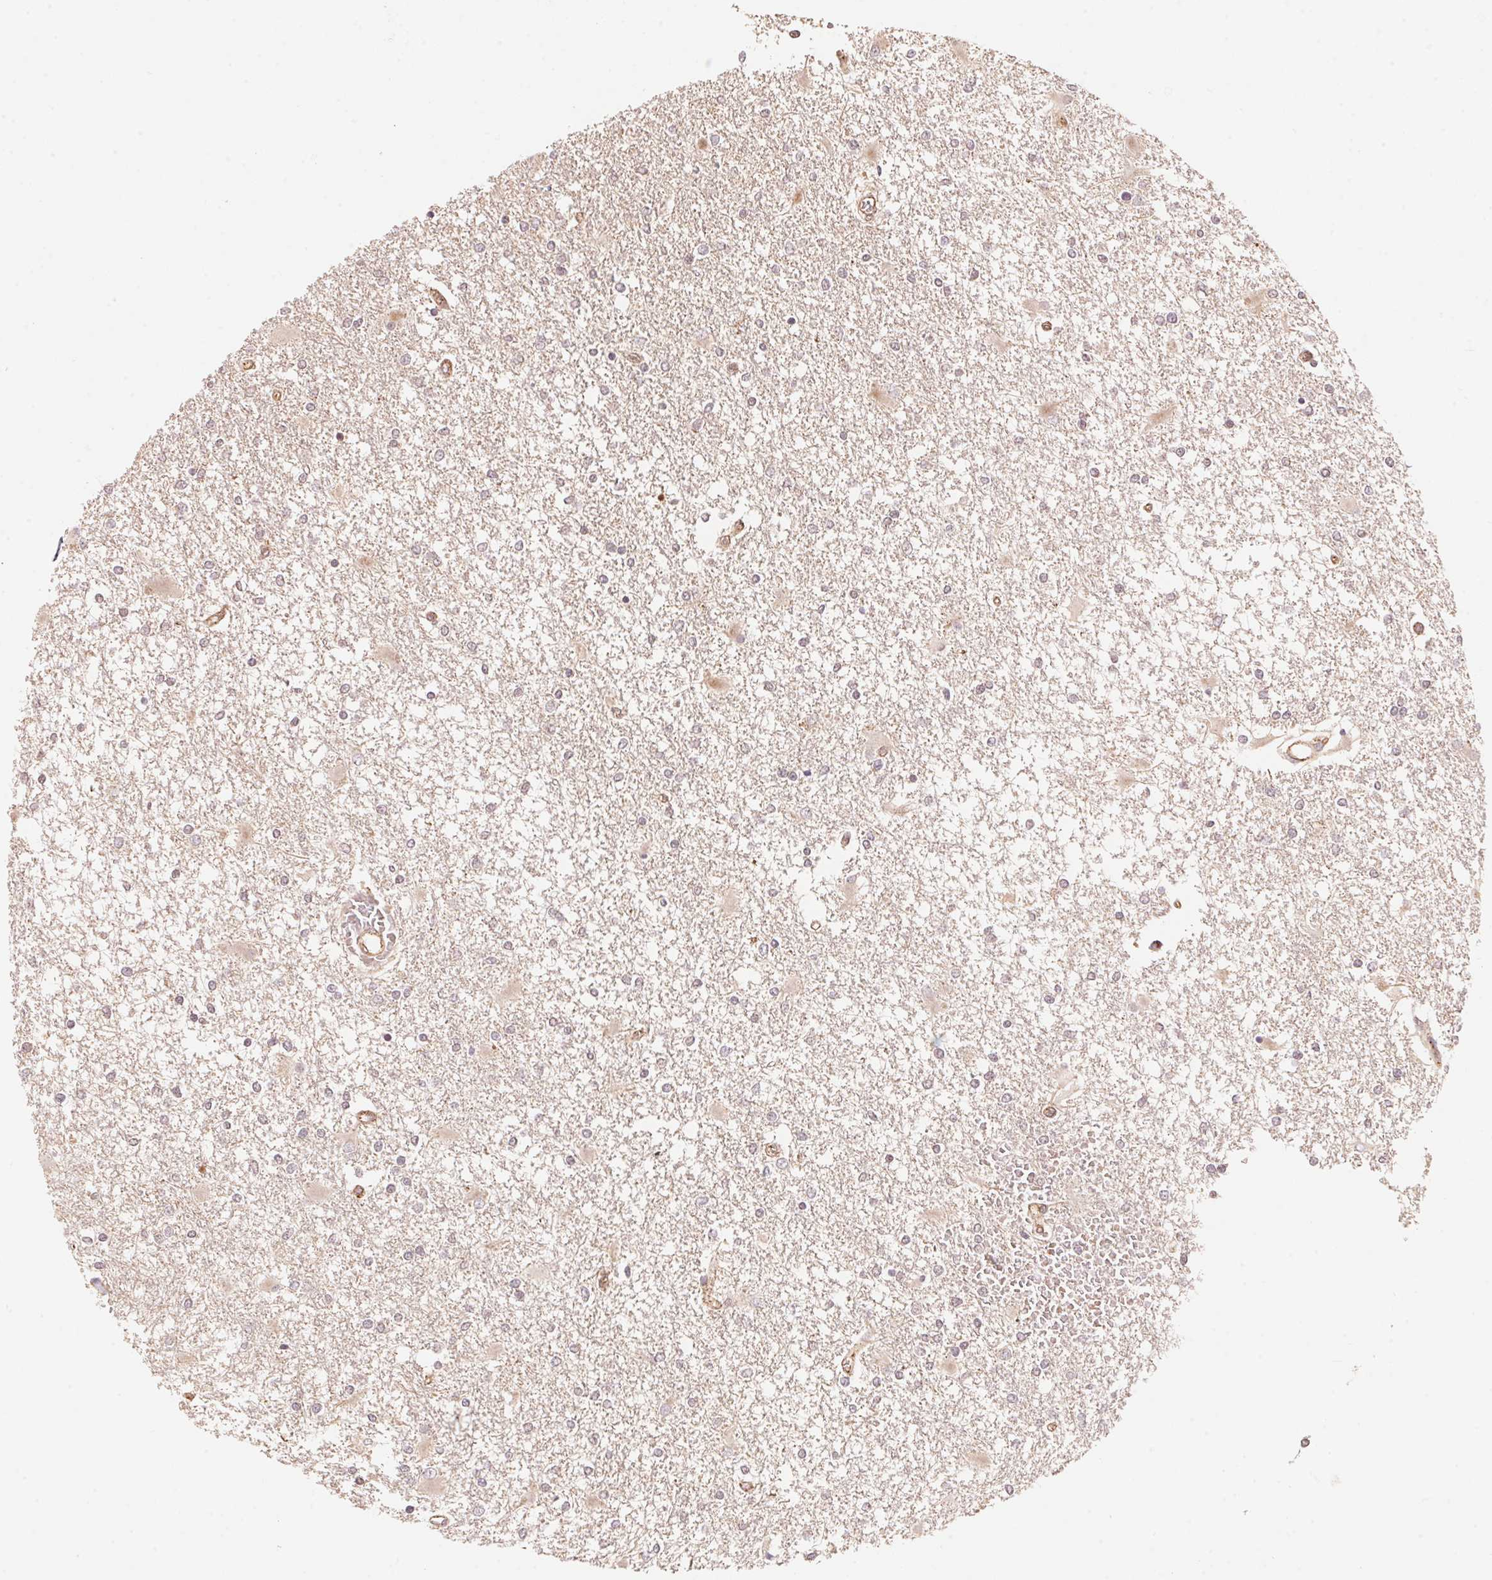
{"staining": {"intensity": "negative", "quantity": "none", "location": "none"}, "tissue": "glioma", "cell_type": "Tumor cells", "image_type": "cancer", "snomed": [{"axis": "morphology", "description": "Glioma, malignant, High grade"}, {"axis": "topography", "description": "Cerebral cortex"}], "caption": "DAB (3,3'-diaminobenzidine) immunohistochemical staining of human malignant glioma (high-grade) exhibits no significant positivity in tumor cells. (Brightfield microscopy of DAB IHC at high magnification).", "gene": "TNIP2", "patient": {"sex": "male", "age": 79}}